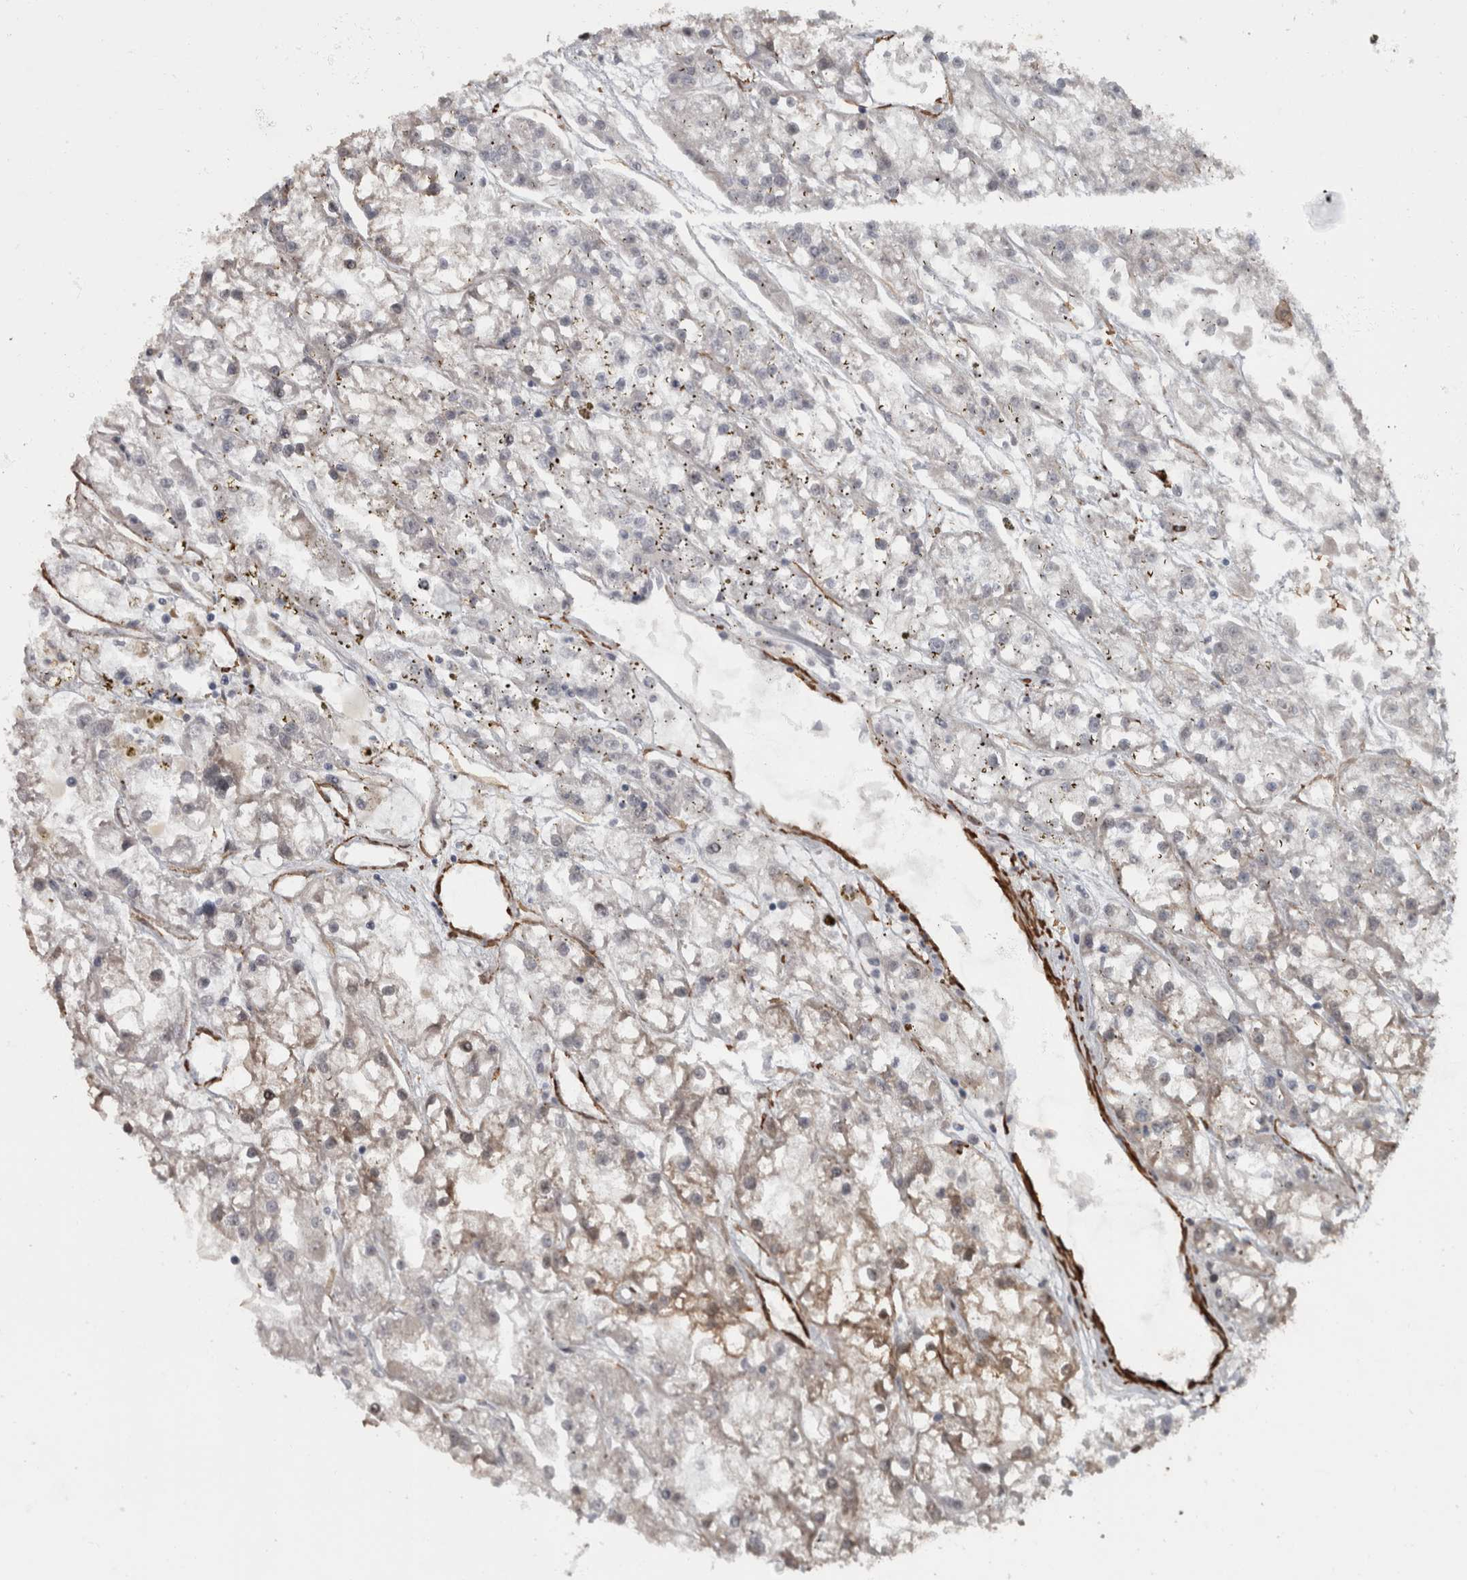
{"staining": {"intensity": "moderate", "quantity": "<25%", "location": "cytoplasmic/membranous"}, "tissue": "renal cancer", "cell_type": "Tumor cells", "image_type": "cancer", "snomed": [{"axis": "morphology", "description": "Adenocarcinoma, NOS"}, {"axis": "topography", "description": "Kidney"}], "caption": "This photomicrograph reveals adenocarcinoma (renal) stained with immunohistochemistry to label a protein in brown. The cytoplasmic/membranous of tumor cells show moderate positivity for the protein. Nuclei are counter-stained blue.", "gene": "MASTL", "patient": {"sex": "female", "age": 52}}